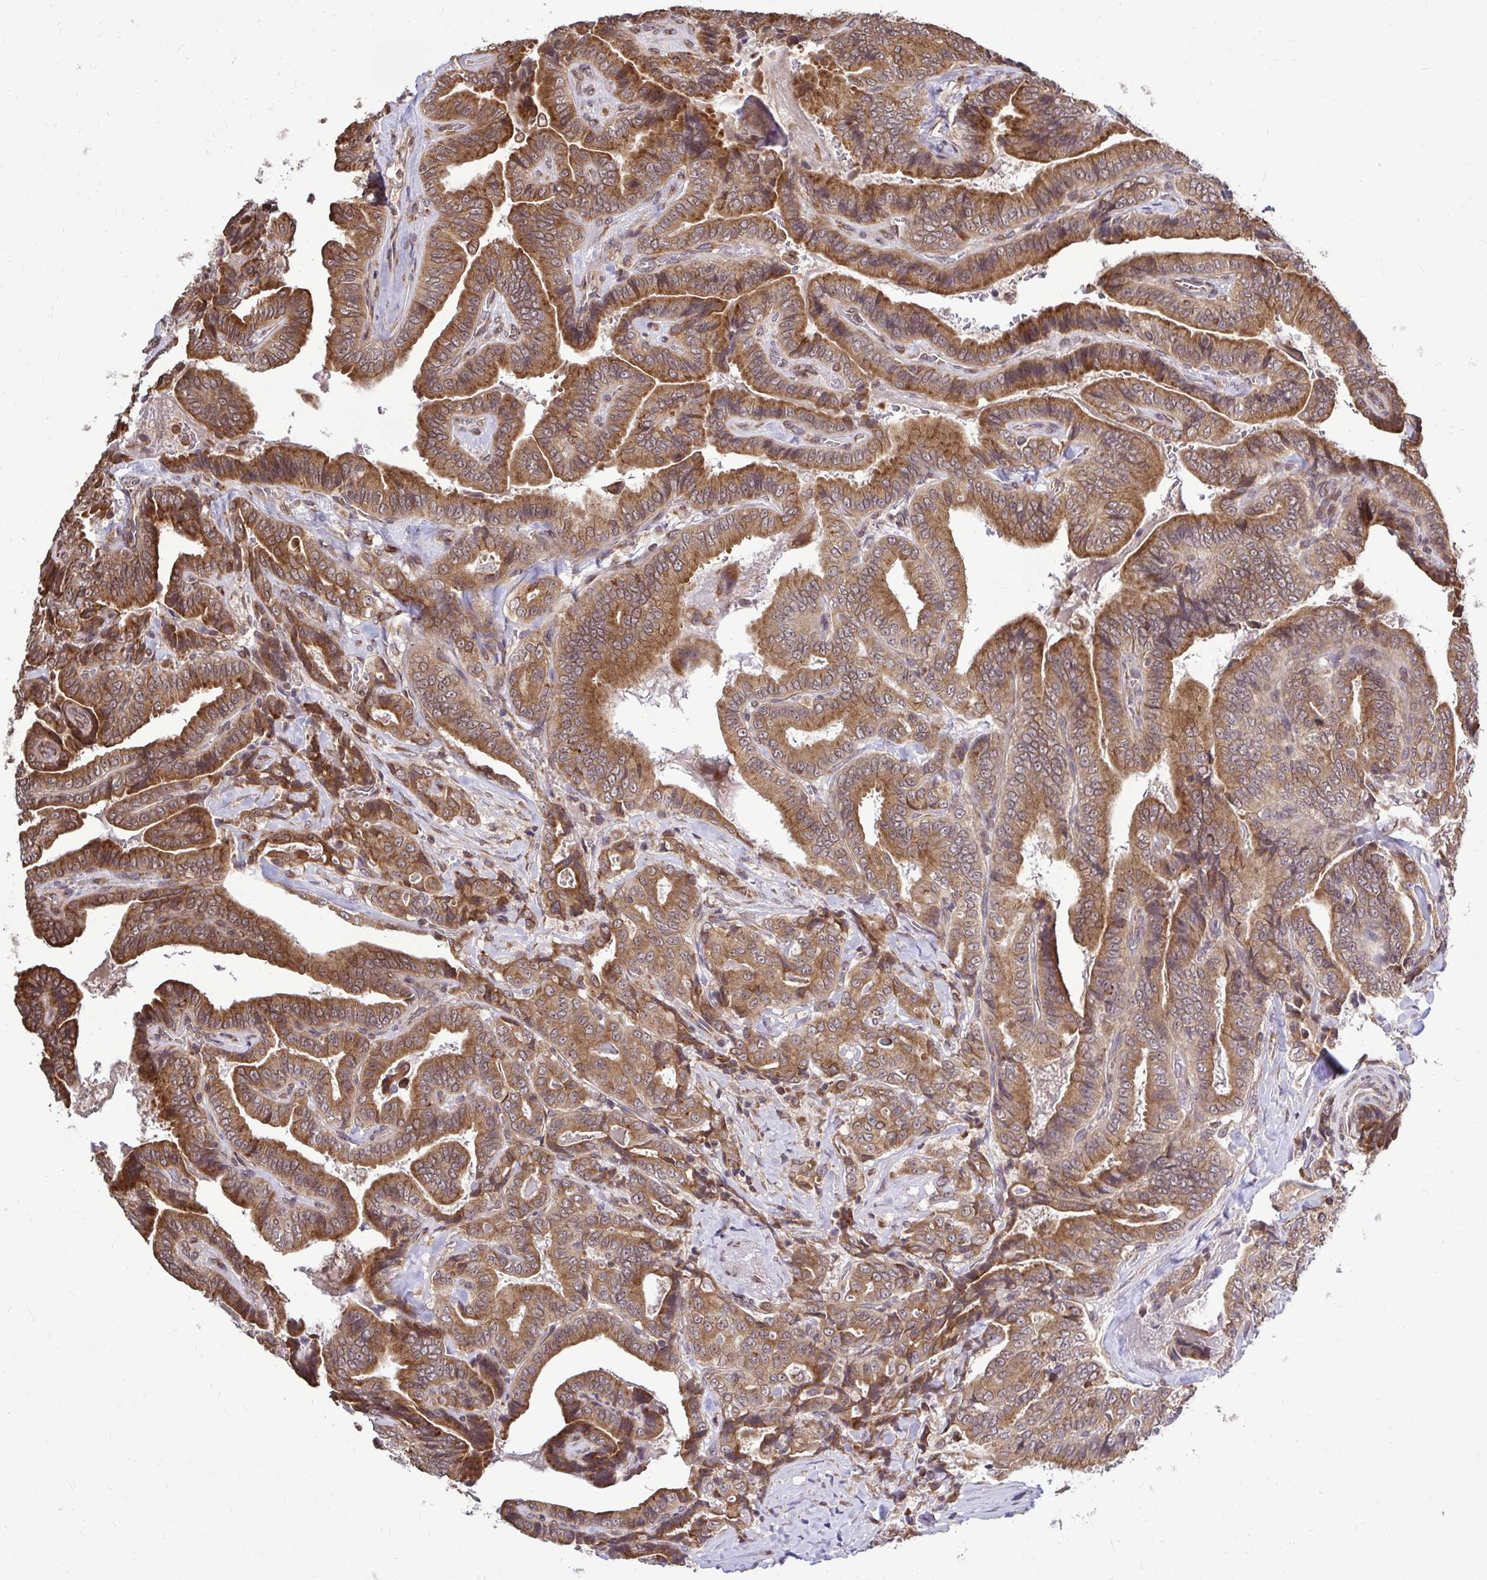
{"staining": {"intensity": "moderate", "quantity": ">75%", "location": "cytoplasmic/membranous"}, "tissue": "thyroid cancer", "cell_type": "Tumor cells", "image_type": "cancer", "snomed": [{"axis": "morphology", "description": "Papillary adenocarcinoma, NOS"}, {"axis": "topography", "description": "Thyroid gland"}], "caption": "Thyroid cancer tissue shows moderate cytoplasmic/membranous expression in about >75% of tumor cells, visualized by immunohistochemistry.", "gene": "FMR1", "patient": {"sex": "male", "age": 61}}